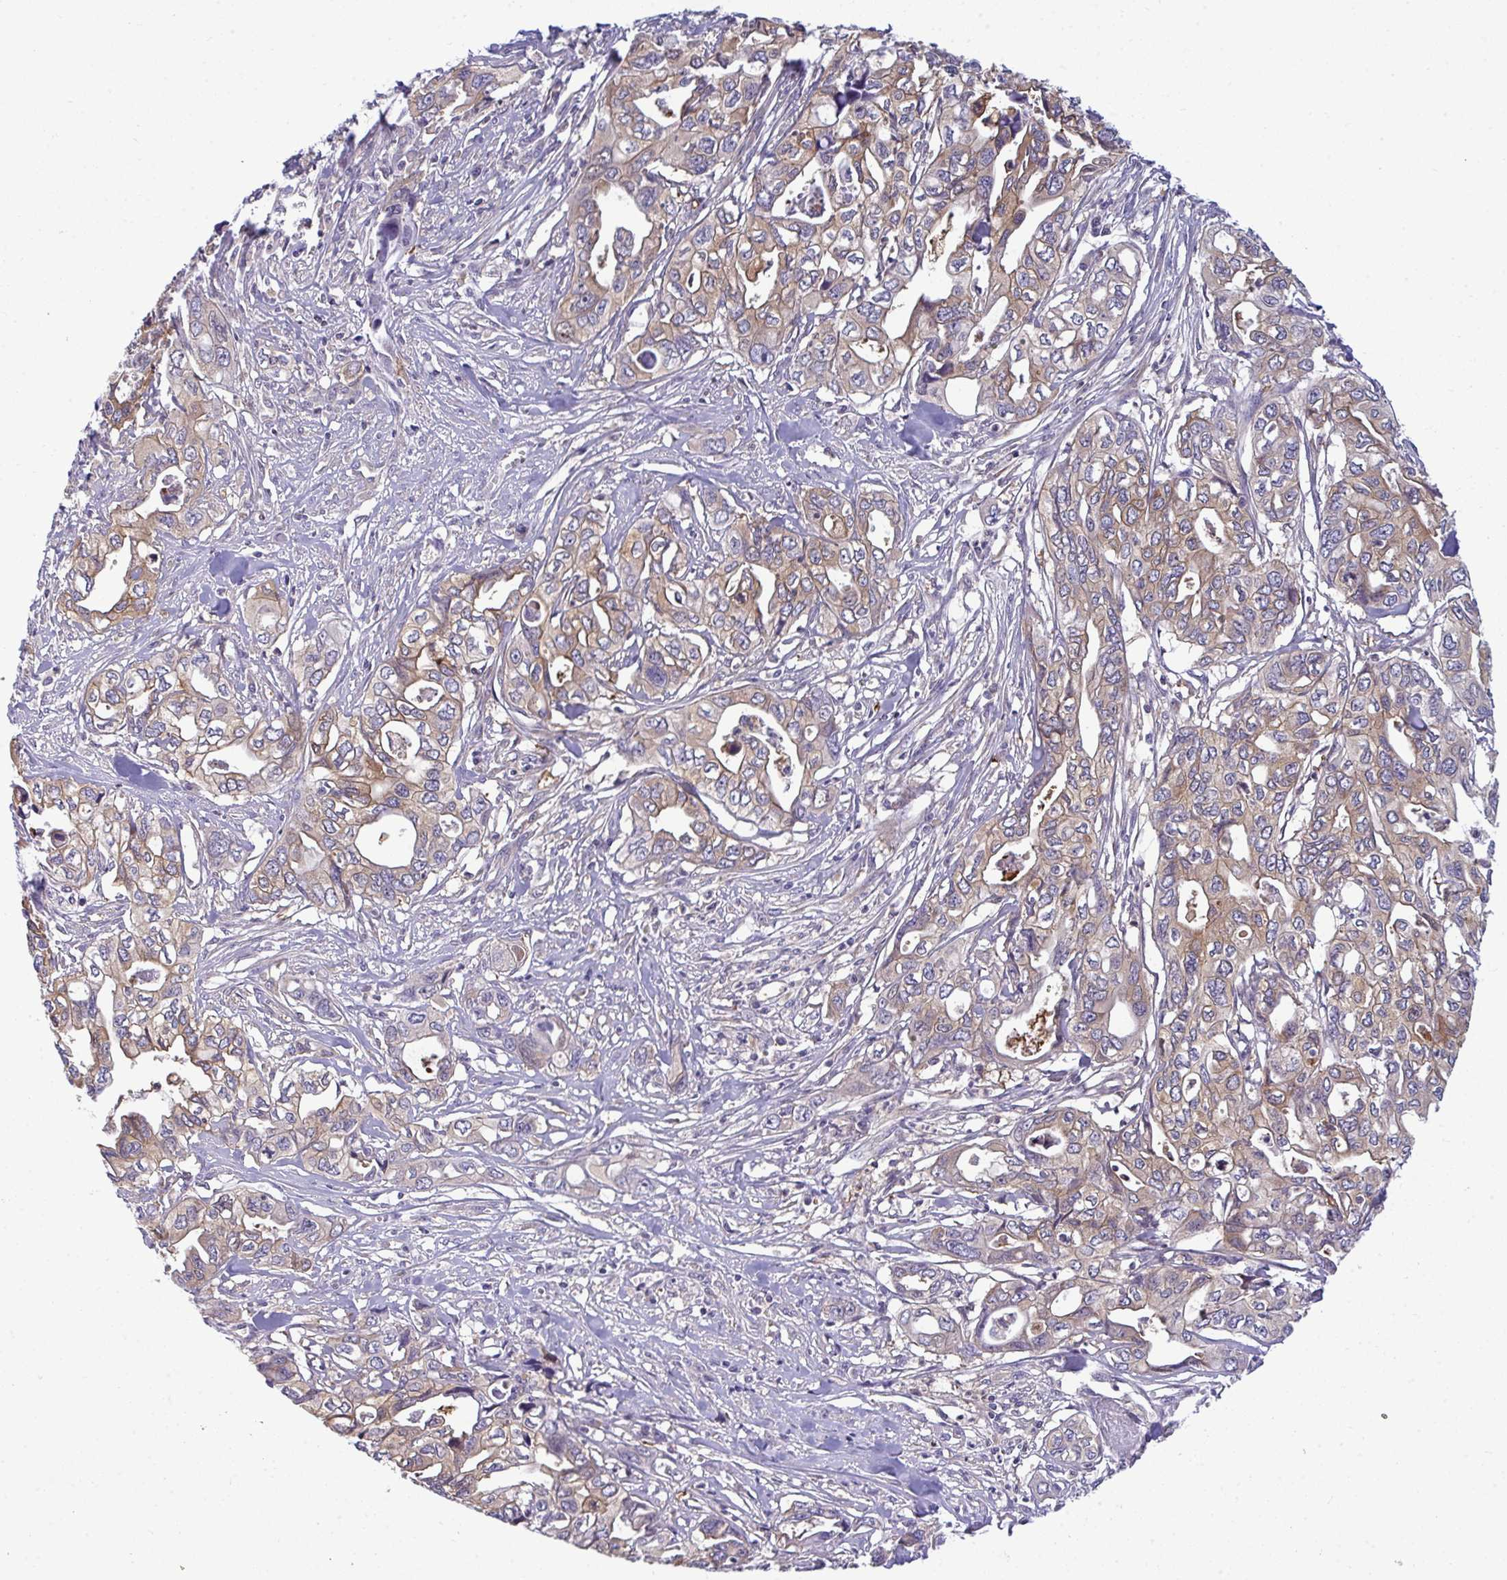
{"staining": {"intensity": "moderate", "quantity": "25%-75%", "location": "cytoplasmic/membranous"}, "tissue": "pancreatic cancer", "cell_type": "Tumor cells", "image_type": "cancer", "snomed": [{"axis": "morphology", "description": "Adenocarcinoma, NOS"}, {"axis": "topography", "description": "Pancreas"}], "caption": "High-power microscopy captured an IHC photomicrograph of pancreatic adenocarcinoma, revealing moderate cytoplasmic/membranous positivity in about 25%-75% of tumor cells.", "gene": "SLC30A6", "patient": {"sex": "male", "age": 68}}